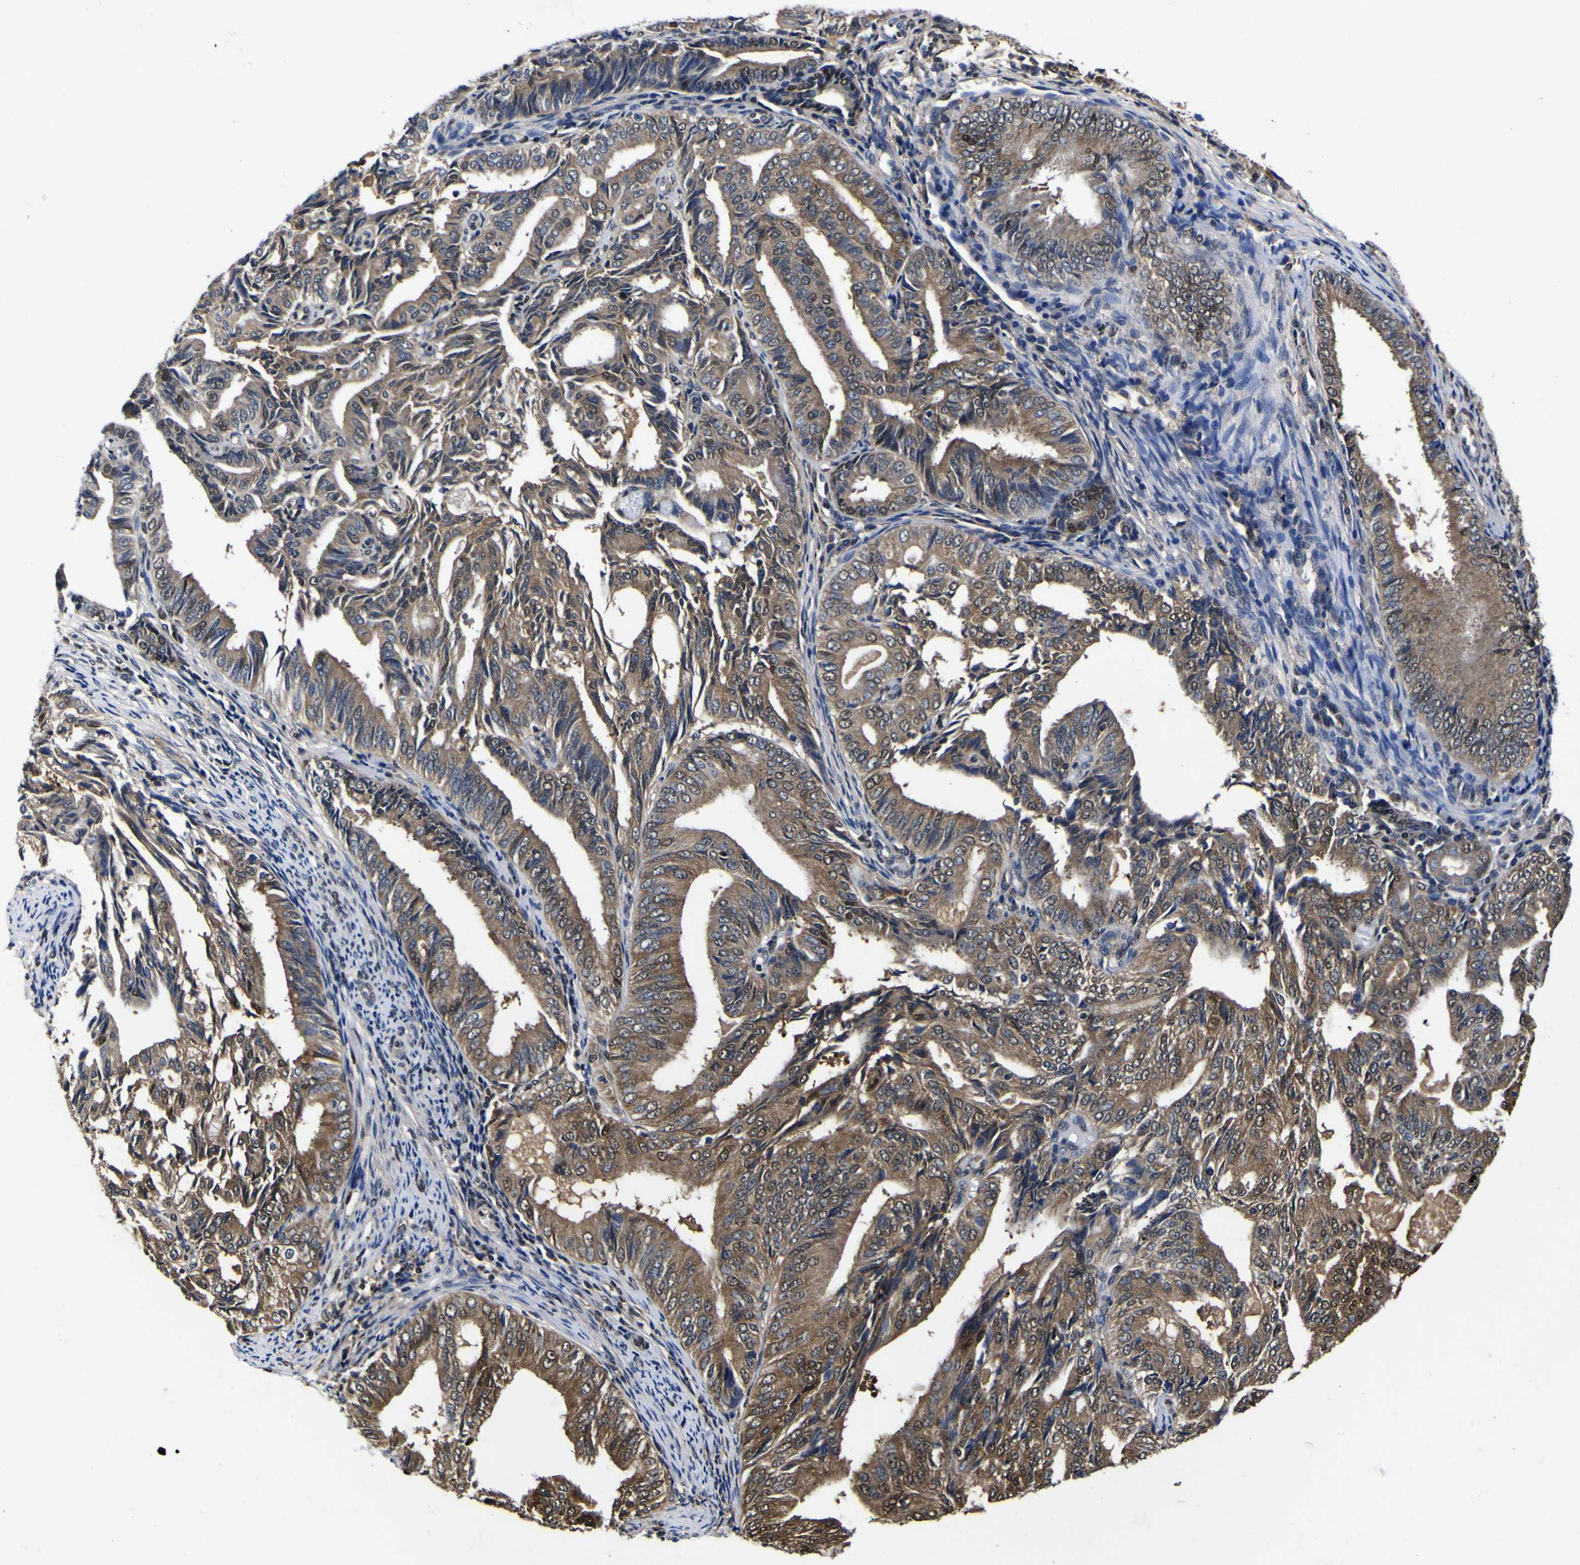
{"staining": {"intensity": "moderate", "quantity": "25%-75%", "location": "cytoplasmic/membranous,nuclear"}, "tissue": "endometrial cancer", "cell_type": "Tumor cells", "image_type": "cancer", "snomed": [{"axis": "morphology", "description": "Adenocarcinoma, NOS"}, {"axis": "topography", "description": "Endometrium"}], "caption": "A medium amount of moderate cytoplasmic/membranous and nuclear expression is present in approximately 25%-75% of tumor cells in endometrial cancer (adenocarcinoma) tissue. Ihc stains the protein in brown and the nuclei are stained blue.", "gene": "FAM110B", "patient": {"sex": "female", "age": 58}}